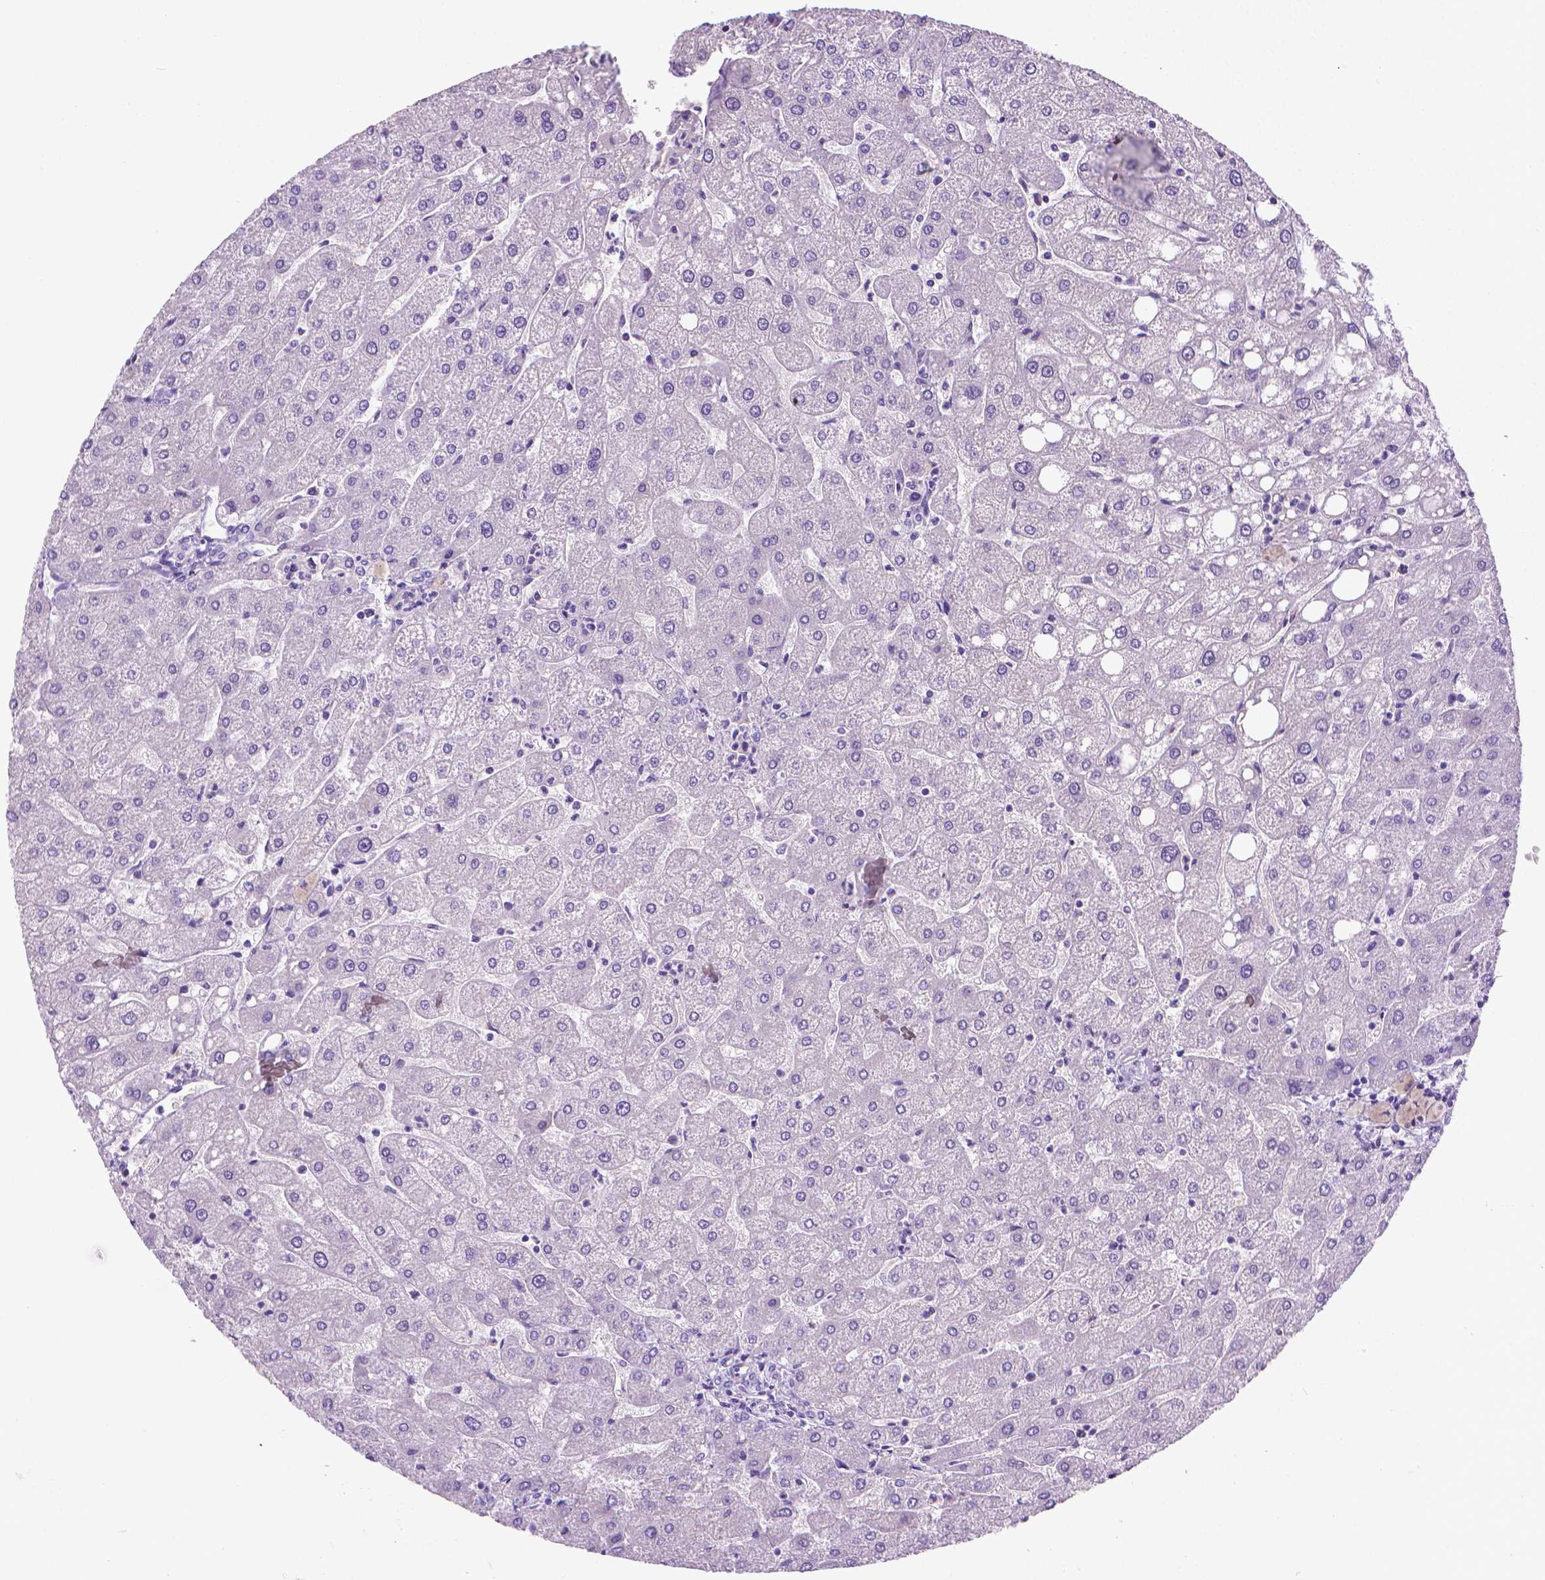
{"staining": {"intensity": "negative", "quantity": "none", "location": "none"}, "tissue": "liver", "cell_type": "Cholangiocytes", "image_type": "normal", "snomed": [{"axis": "morphology", "description": "Normal tissue, NOS"}, {"axis": "topography", "description": "Liver"}], "caption": "Photomicrograph shows no significant protein staining in cholangiocytes of normal liver. (Immunohistochemistry (ihc), brightfield microscopy, high magnification).", "gene": "FASN", "patient": {"sex": "male", "age": 67}}